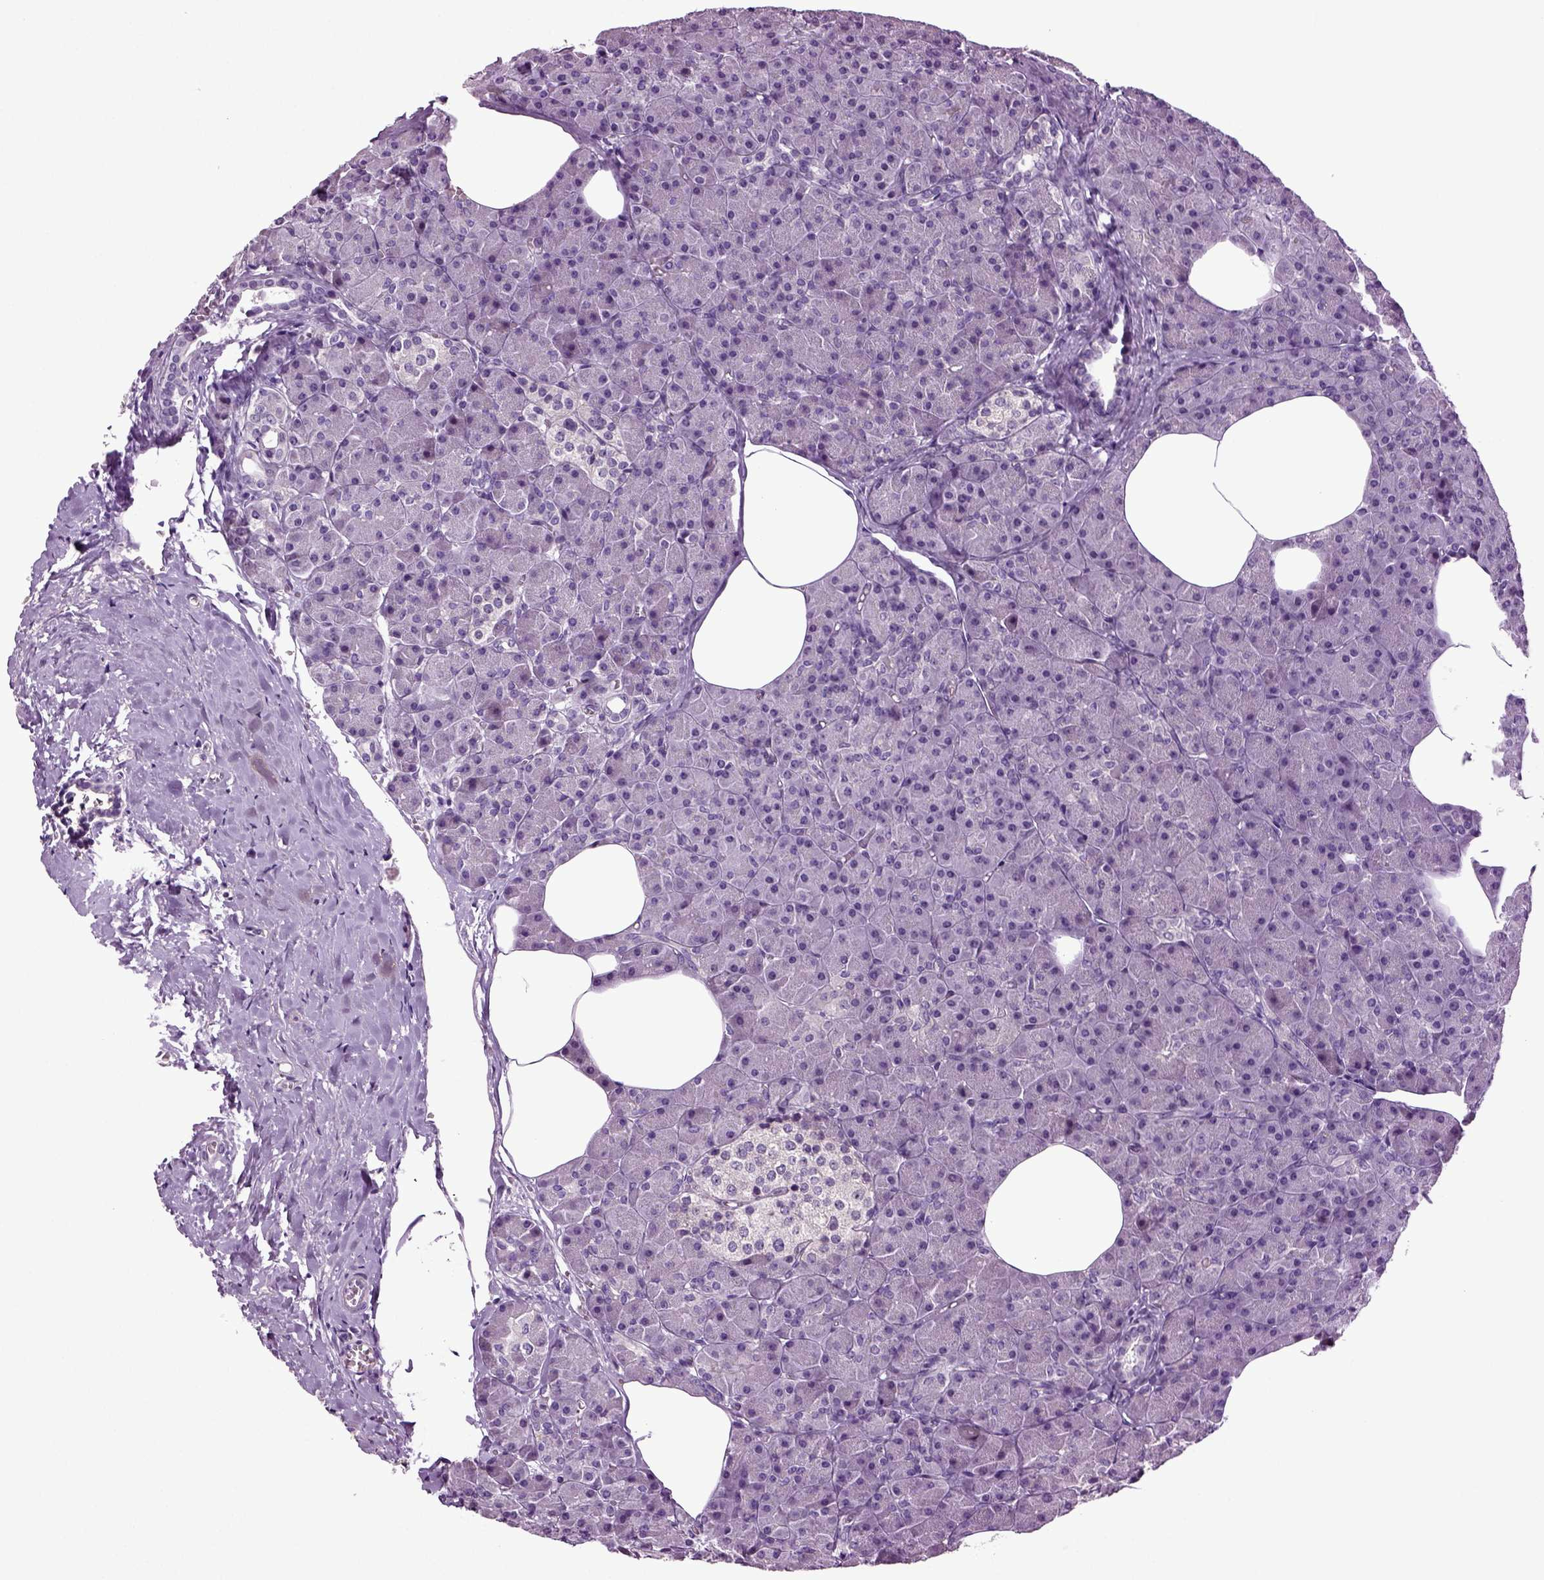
{"staining": {"intensity": "negative", "quantity": "none", "location": "none"}, "tissue": "pancreas", "cell_type": "Exocrine glandular cells", "image_type": "normal", "snomed": [{"axis": "morphology", "description": "Normal tissue, NOS"}, {"axis": "topography", "description": "Pancreas"}], "caption": "Exocrine glandular cells show no significant staining in unremarkable pancreas. (Immunohistochemistry (ihc), brightfield microscopy, high magnification).", "gene": "PLCH2", "patient": {"sex": "female", "age": 45}}